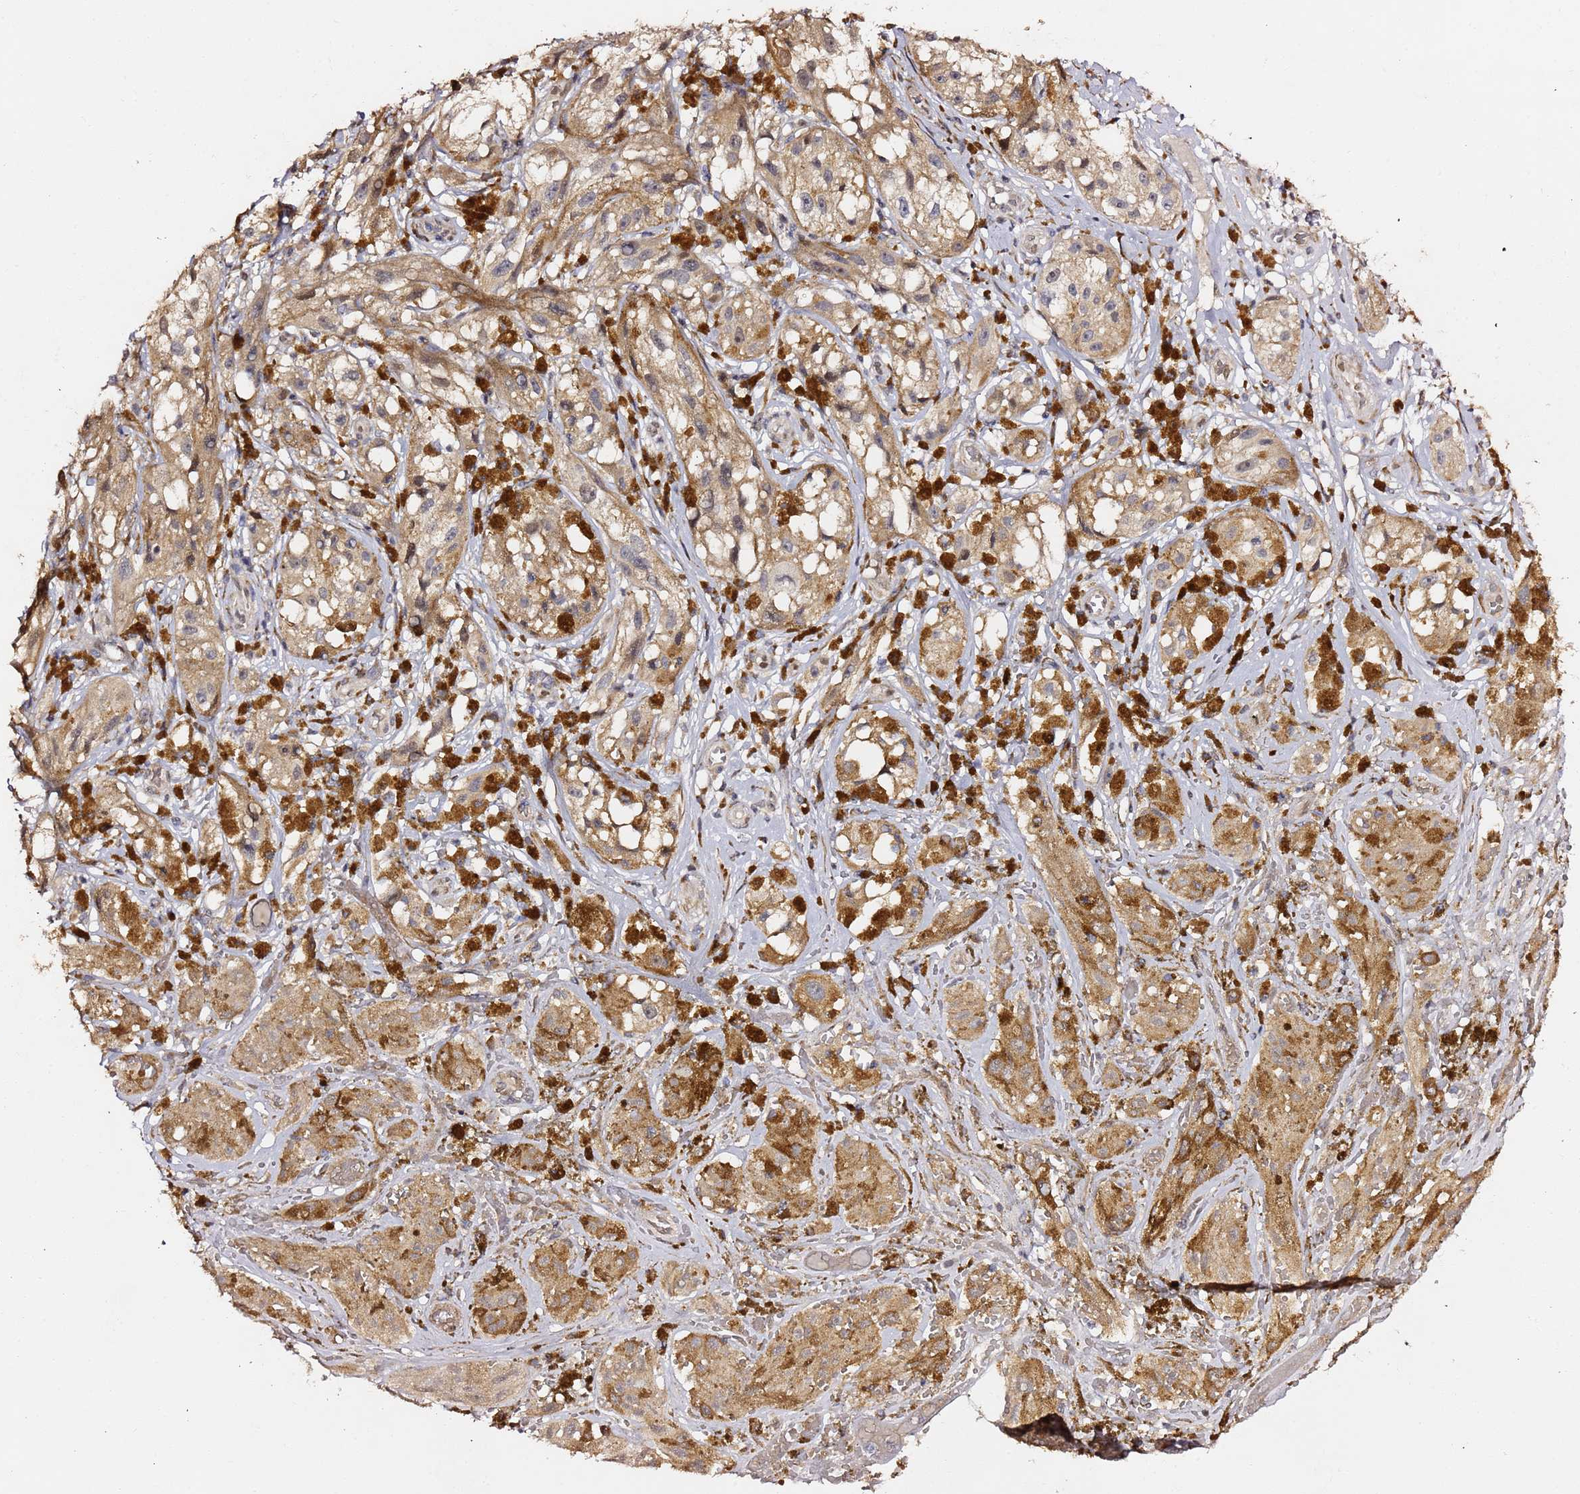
{"staining": {"intensity": "weak", "quantity": ">75%", "location": "cytoplasmic/membranous"}, "tissue": "melanoma", "cell_type": "Tumor cells", "image_type": "cancer", "snomed": [{"axis": "morphology", "description": "Malignant melanoma, NOS"}, {"axis": "topography", "description": "Skin"}], "caption": "Protein staining reveals weak cytoplasmic/membranous positivity in about >75% of tumor cells in malignant melanoma.", "gene": "HSD17B7", "patient": {"sex": "male", "age": 88}}